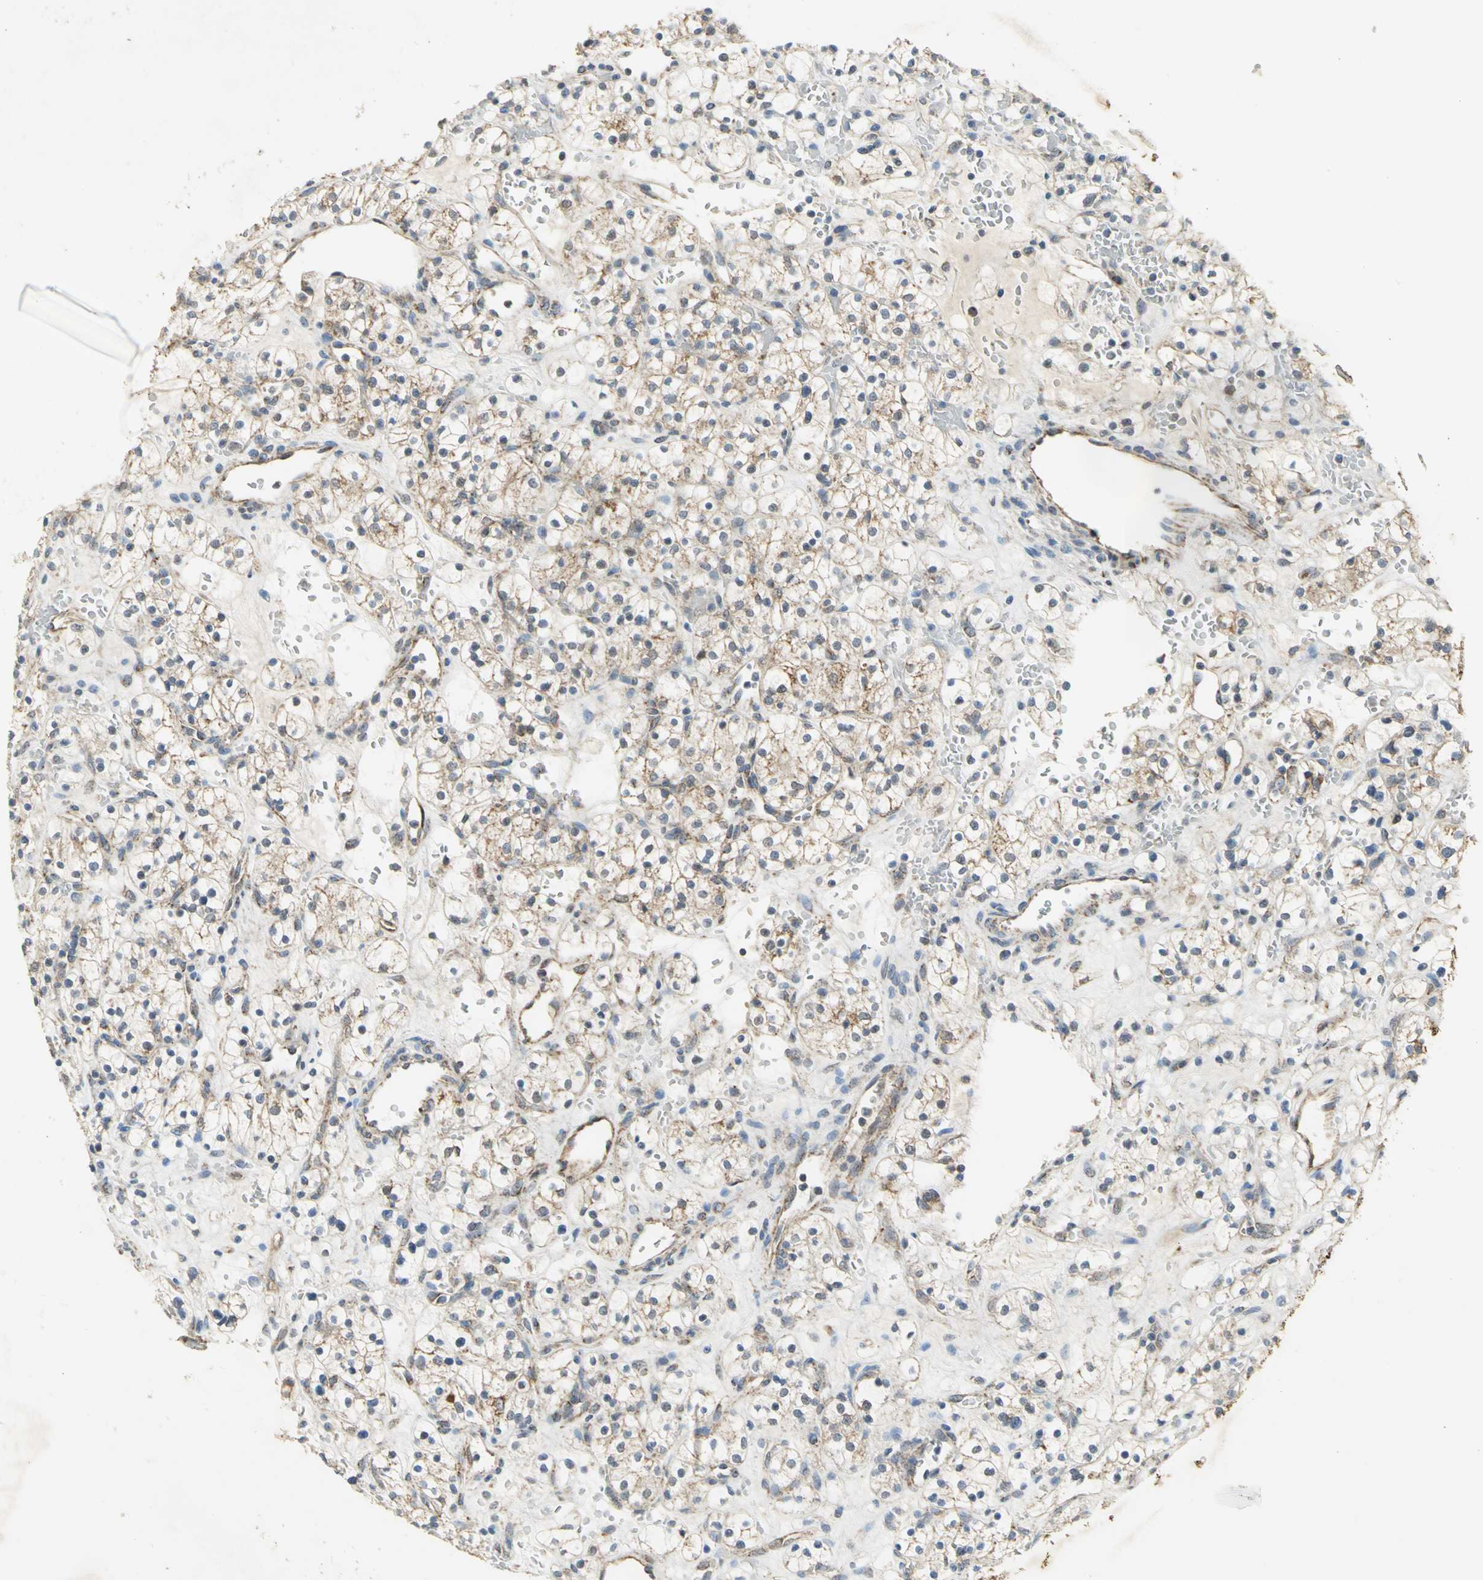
{"staining": {"intensity": "moderate", "quantity": "25%-75%", "location": "cytoplasmic/membranous"}, "tissue": "renal cancer", "cell_type": "Tumor cells", "image_type": "cancer", "snomed": [{"axis": "morphology", "description": "Adenocarcinoma, NOS"}, {"axis": "topography", "description": "Kidney"}], "caption": "Renal adenocarcinoma stained with a protein marker demonstrates moderate staining in tumor cells.", "gene": "NDUFB5", "patient": {"sex": "female", "age": 60}}